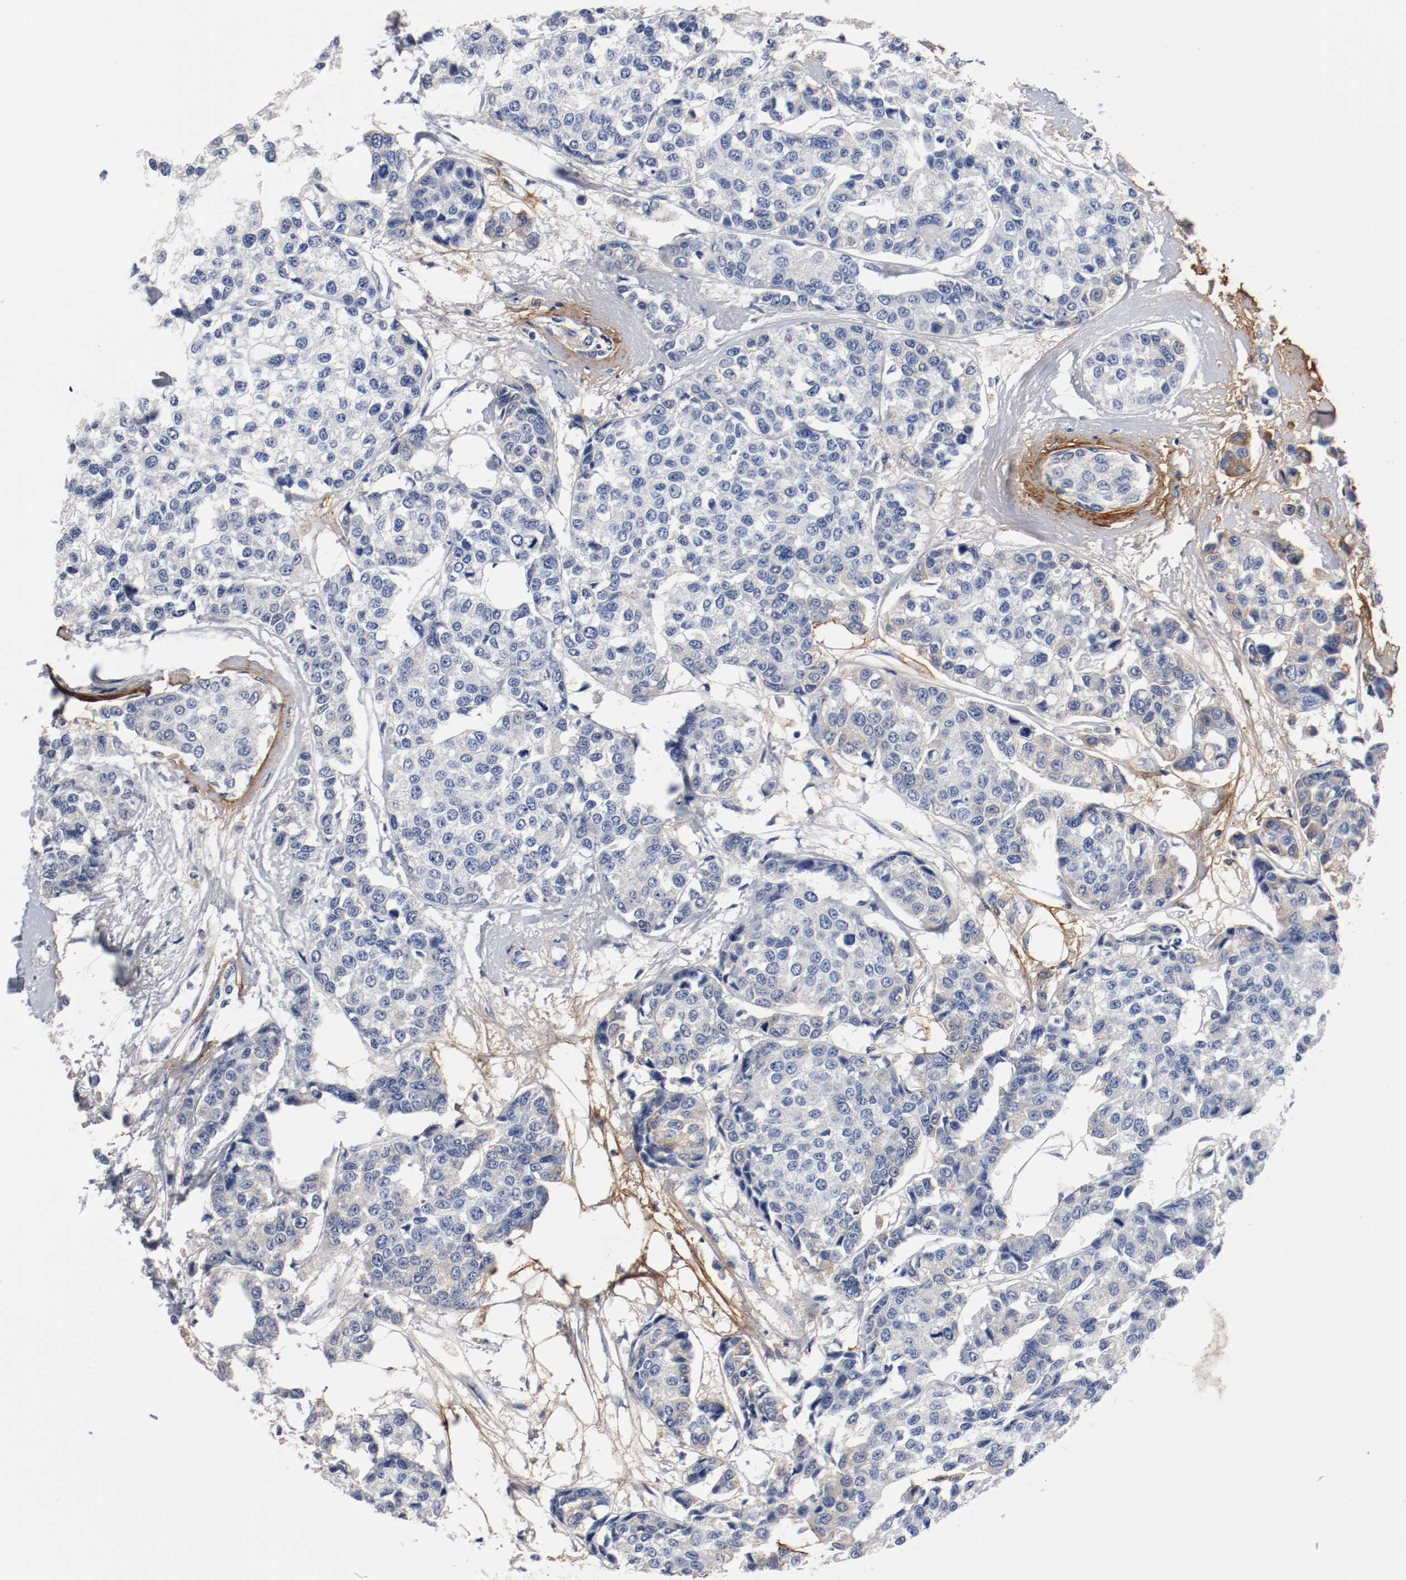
{"staining": {"intensity": "negative", "quantity": "none", "location": "none"}, "tissue": "breast cancer", "cell_type": "Tumor cells", "image_type": "cancer", "snomed": [{"axis": "morphology", "description": "Duct carcinoma"}, {"axis": "topography", "description": "Breast"}], "caption": "Human breast cancer stained for a protein using immunohistochemistry (IHC) displays no expression in tumor cells.", "gene": "TNC", "patient": {"sex": "female", "age": 51}}